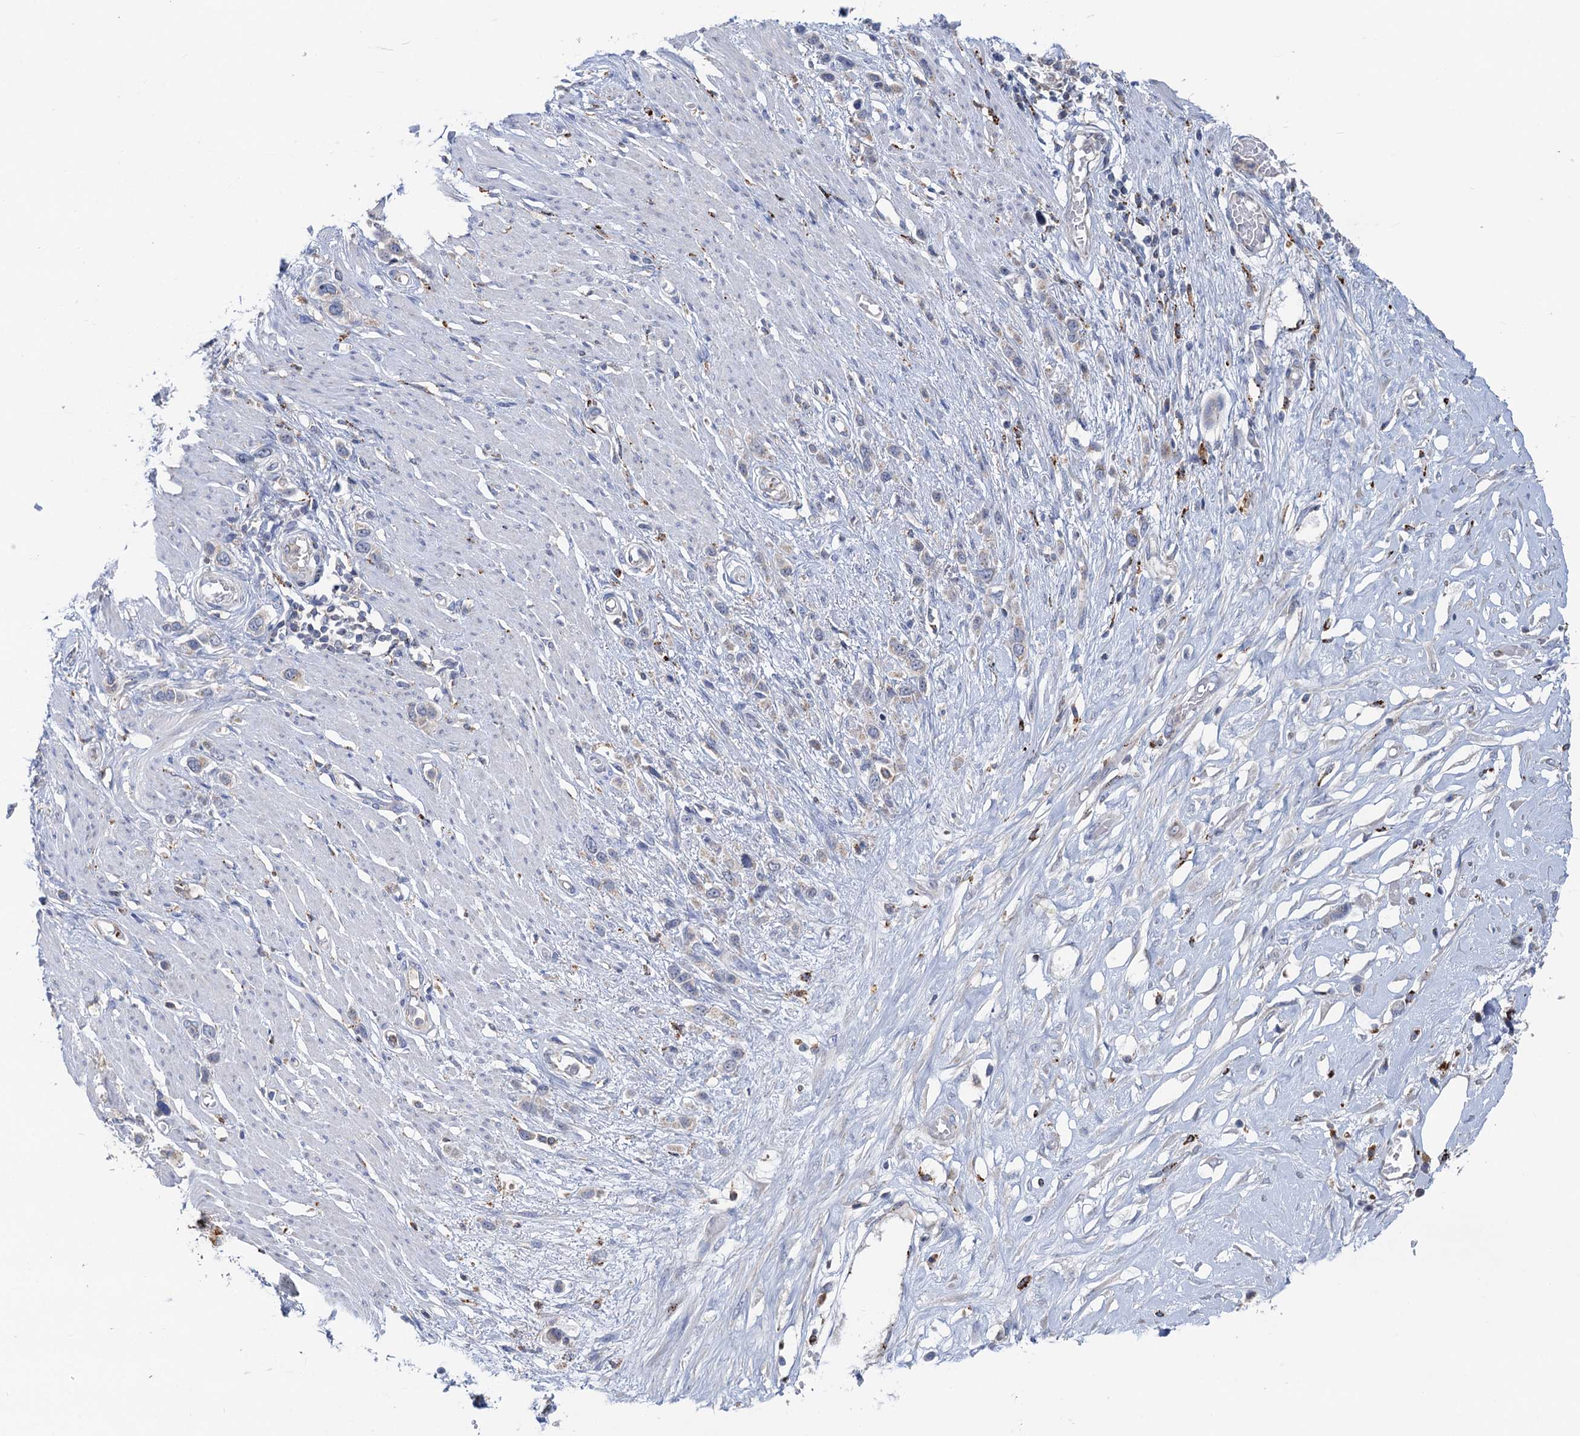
{"staining": {"intensity": "weak", "quantity": "<25%", "location": "cytoplasmic/membranous"}, "tissue": "stomach cancer", "cell_type": "Tumor cells", "image_type": "cancer", "snomed": [{"axis": "morphology", "description": "Adenocarcinoma, NOS"}, {"axis": "morphology", "description": "Adenocarcinoma, High grade"}, {"axis": "topography", "description": "Stomach, upper"}, {"axis": "topography", "description": "Stomach, lower"}], "caption": "An immunohistochemistry (IHC) image of stomach high-grade adenocarcinoma is shown. There is no staining in tumor cells of stomach high-grade adenocarcinoma. (DAB immunohistochemistry (IHC) visualized using brightfield microscopy, high magnification).", "gene": "ANKS3", "patient": {"sex": "female", "age": 65}}